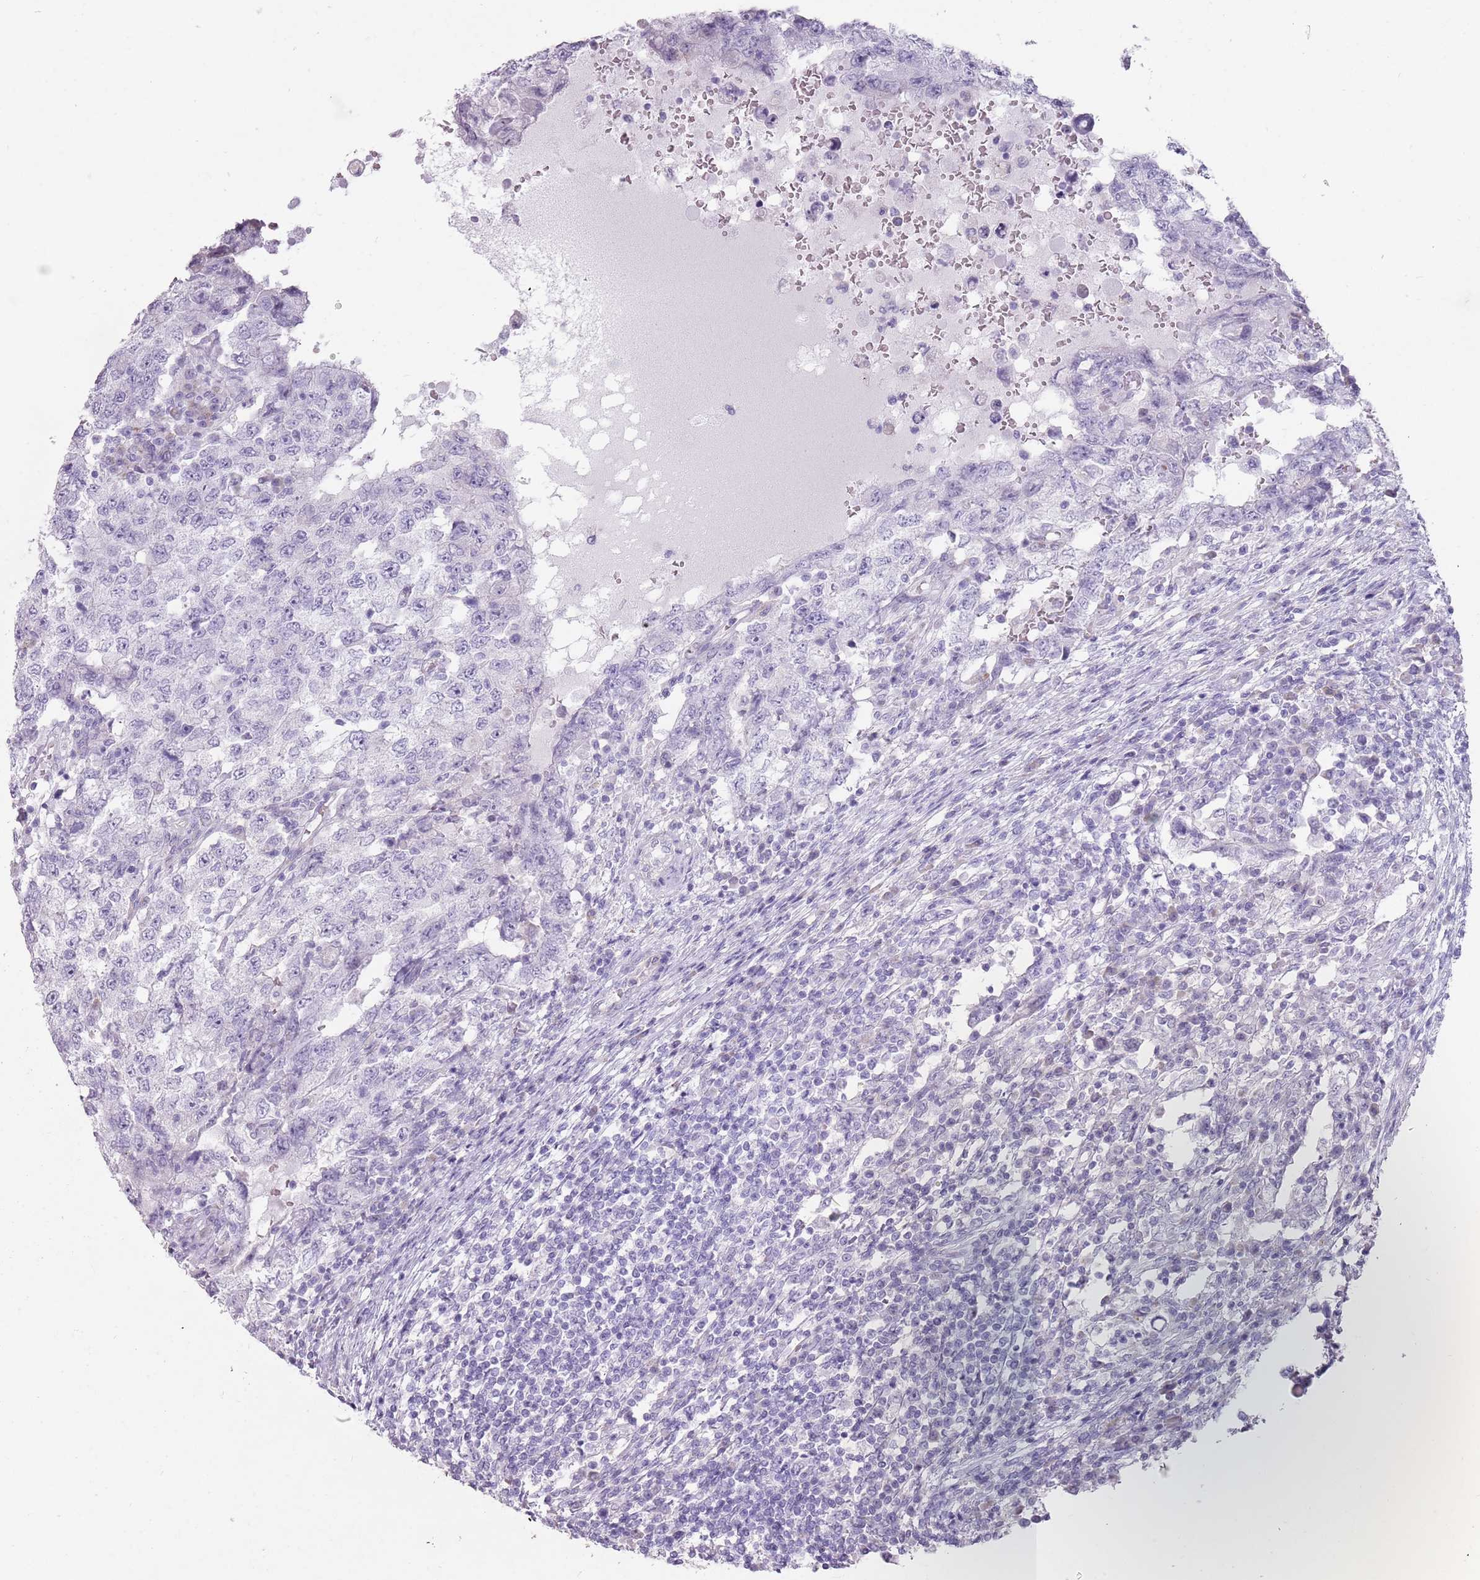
{"staining": {"intensity": "negative", "quantity": "none", "location": "none"}, "tissue": "testis cancer", "cell_type": "Tumor cells", "image_type": "cancer", "snomed": [{"axis": "morphology", "description": "Carcinoma, Embryonal, NOS"}, {"axis": "topography", "description": "Testis"}], "caption": "This is an IHC histopathology image of human testis cancer (embryonal carcinoma). There is no positivity in tumor cells.", "gene": "DDX4", "patient": {"sex": "male", "age": 26}}